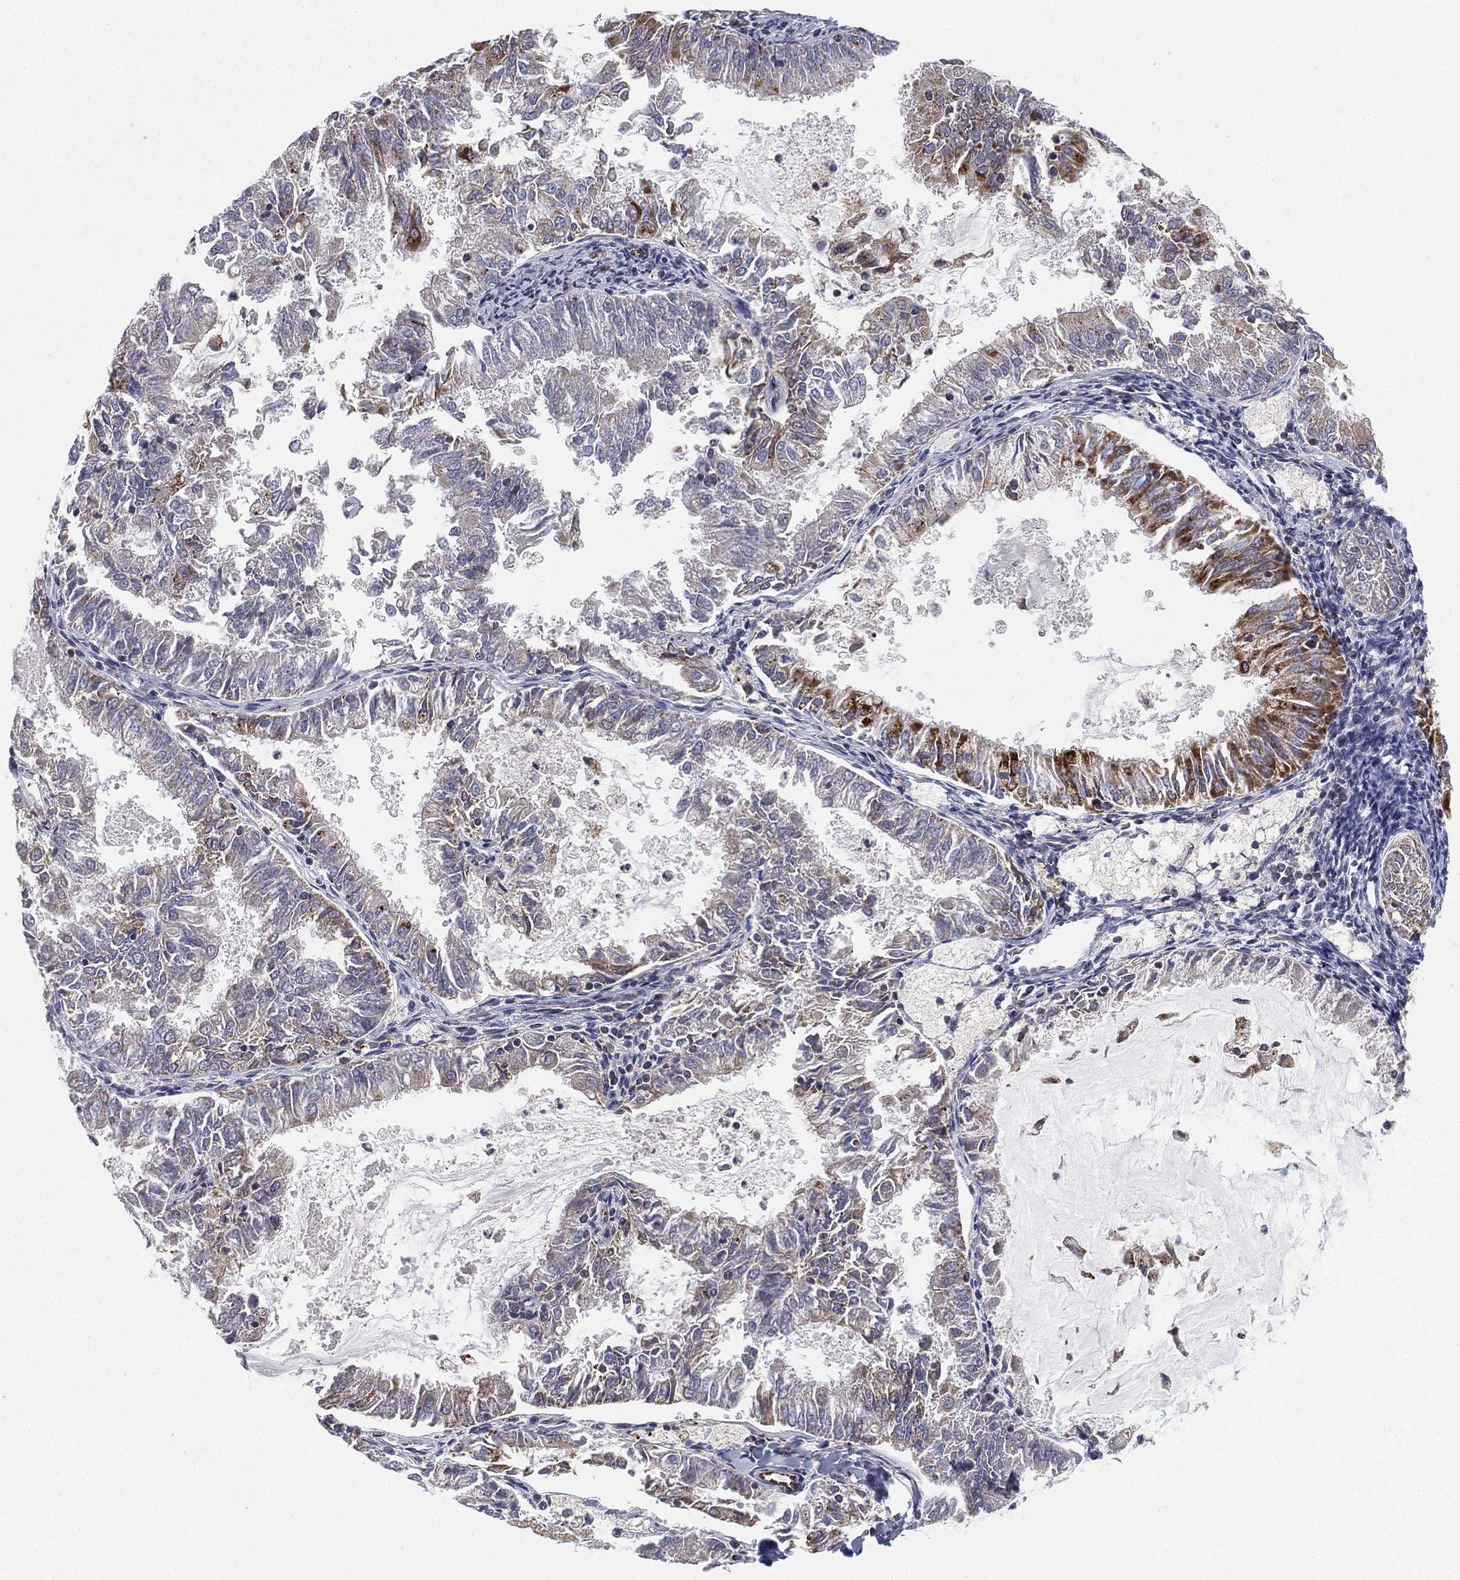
{"staining": {"intensity": "weak", "quantity": "25%-75%", "location": "cytoplasmic/membranous"}, "tissue": "endometrial cancer", "cell_type": "Tumor cells", "image_type": "cancer", "snomed": [{"axis": "morphology", "description": "Adenocarcinoma, NOS"}, {"axis": "topography", "description": "Endometrium"}], "caption": "Adenocarcinoma (endometrial) was stained to show a protein in brown. There is low levels of weak cytoplasmic/membranous positivity in approximately 25%-75% of tumor cells. The protein of interest is stained brown, and the nuclei are stained in blue (DAB (3,3'-diaminobenzidine) IHC with brightfield microscopy, high magnification).", "gene": "CYB5B", "patient": {"sex": "female", "age": 57}}